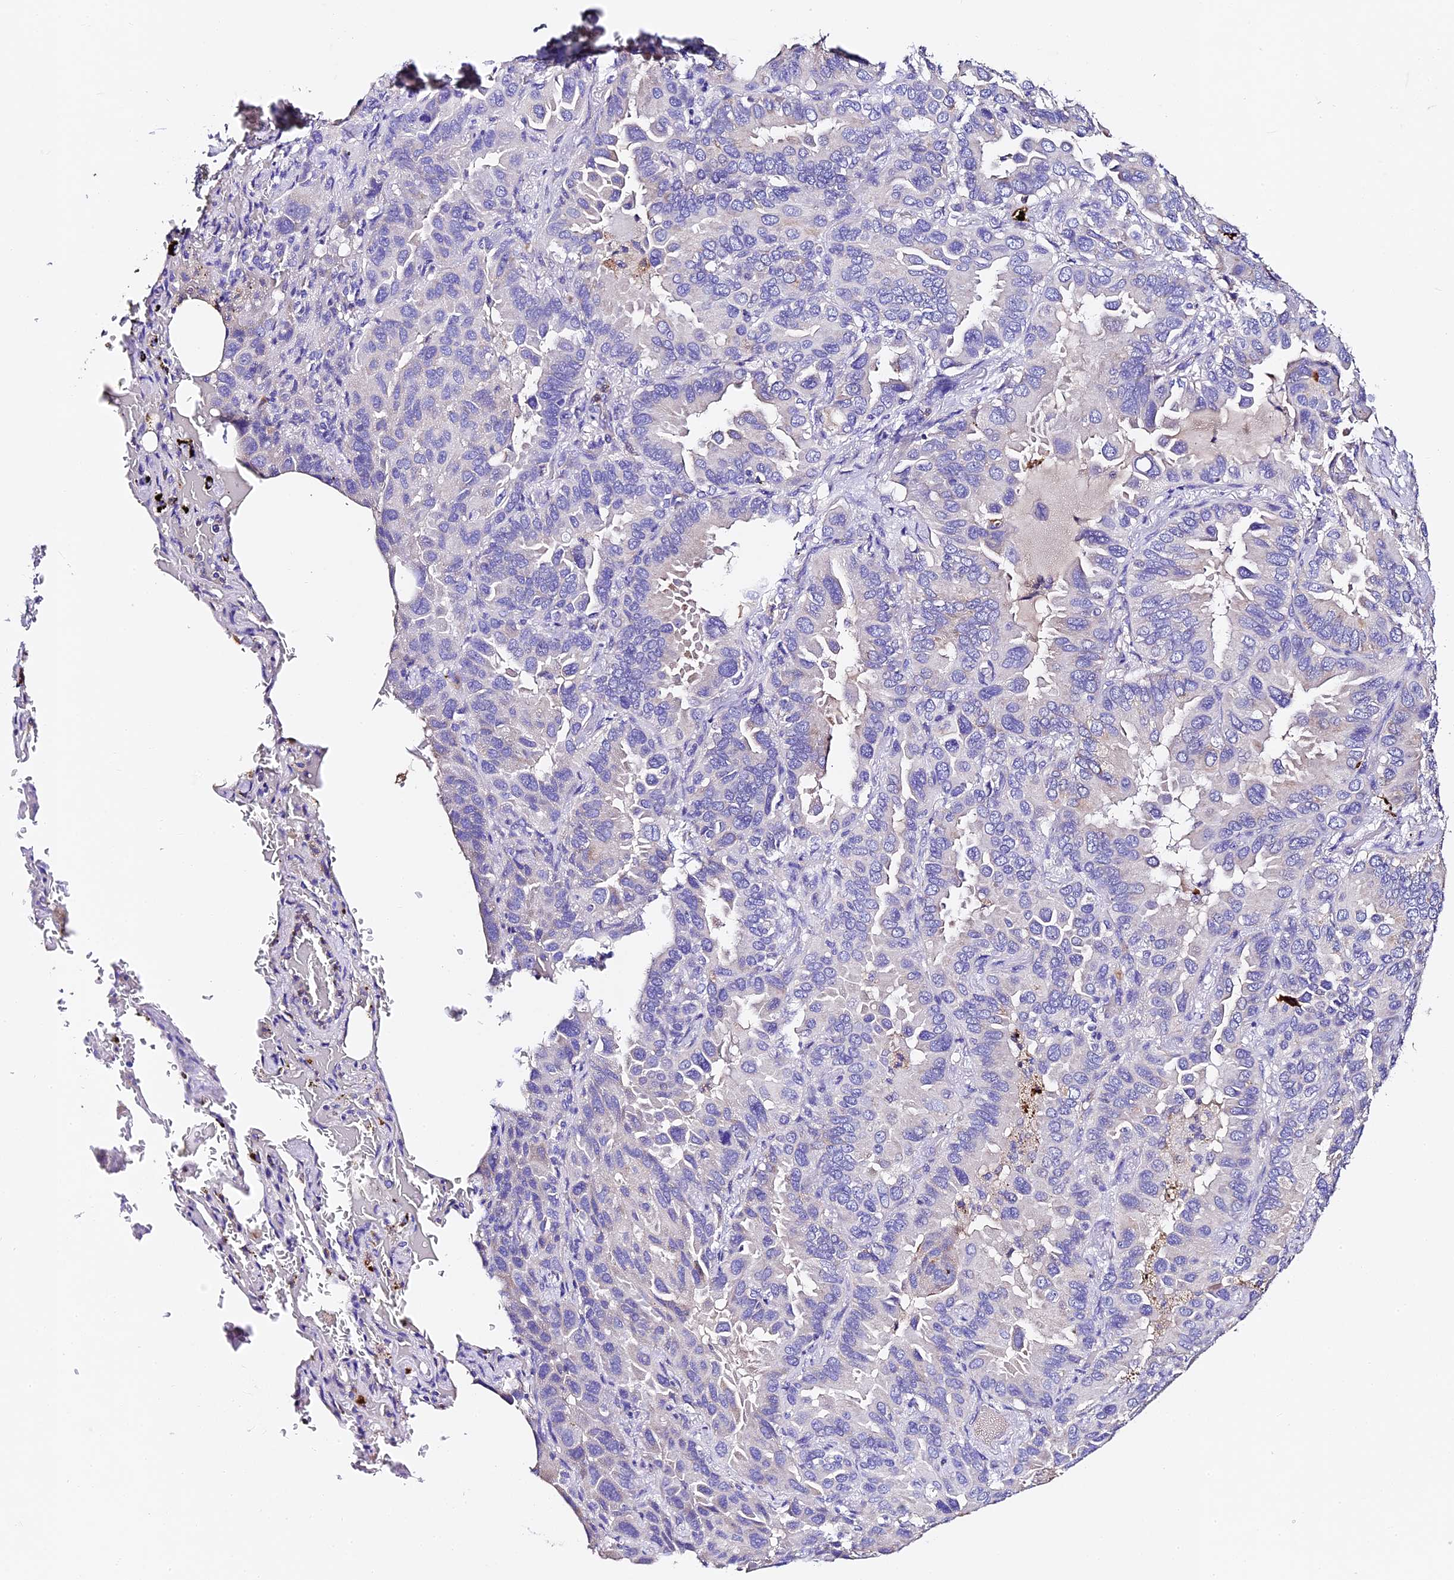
{"staining": {"intensity": "negative", "quantity": "none", "location": "none"}, "tissue": "lung cancer", "cell_type": "Tumor cells", "image_type": "cancer", "snomed": [{"axis": "morphology", "description": "Adenocarcinoma, NOS"}, {"axis": "topography", "description": "Lung"}], "caption": "Tumor cells show no significant protein positivity in adenocarcinoma (lung).", "gene": "FREM3", "patient": {"sex": "male", "age": 64}}